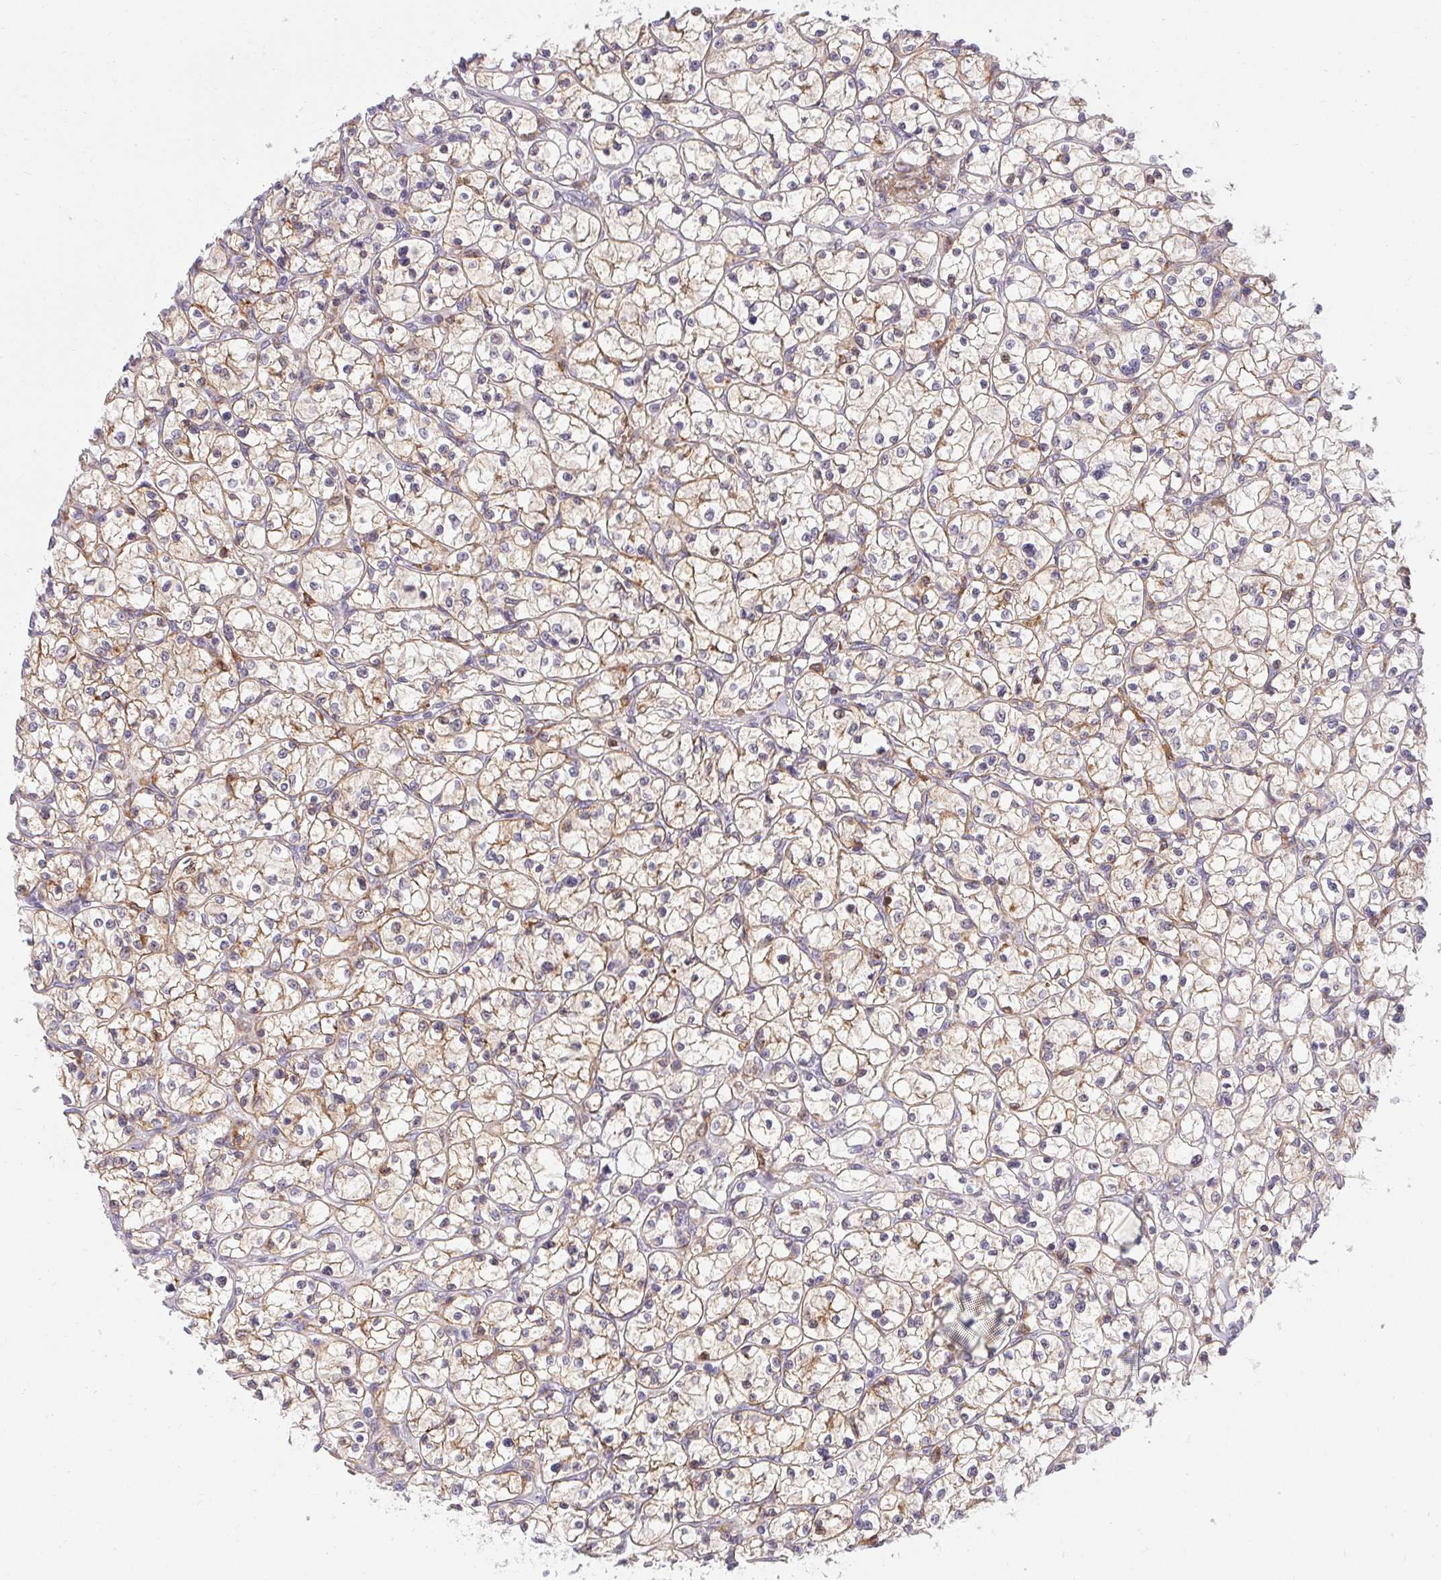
{"staining": {"intensity": "negative", "quantity": "none", "location": "none"}, "tissue": "renal cancer", "cell_type": "Tumor cells", "image_type": "cancer", "snomed": [{"axis": "morphology", "description": "Adenocarcinoma, NOS"}, {"axis": "topography", "description": "Kidney"}], "caption": "DAB (3,3'-diaminobenzidine) immunohistochemical staining of renal cancer (adenocarcinoma) displays no significant expression in tumor cells.", "gene": "TMEM52B", "patient": {"sex": "female", "age": 64}}